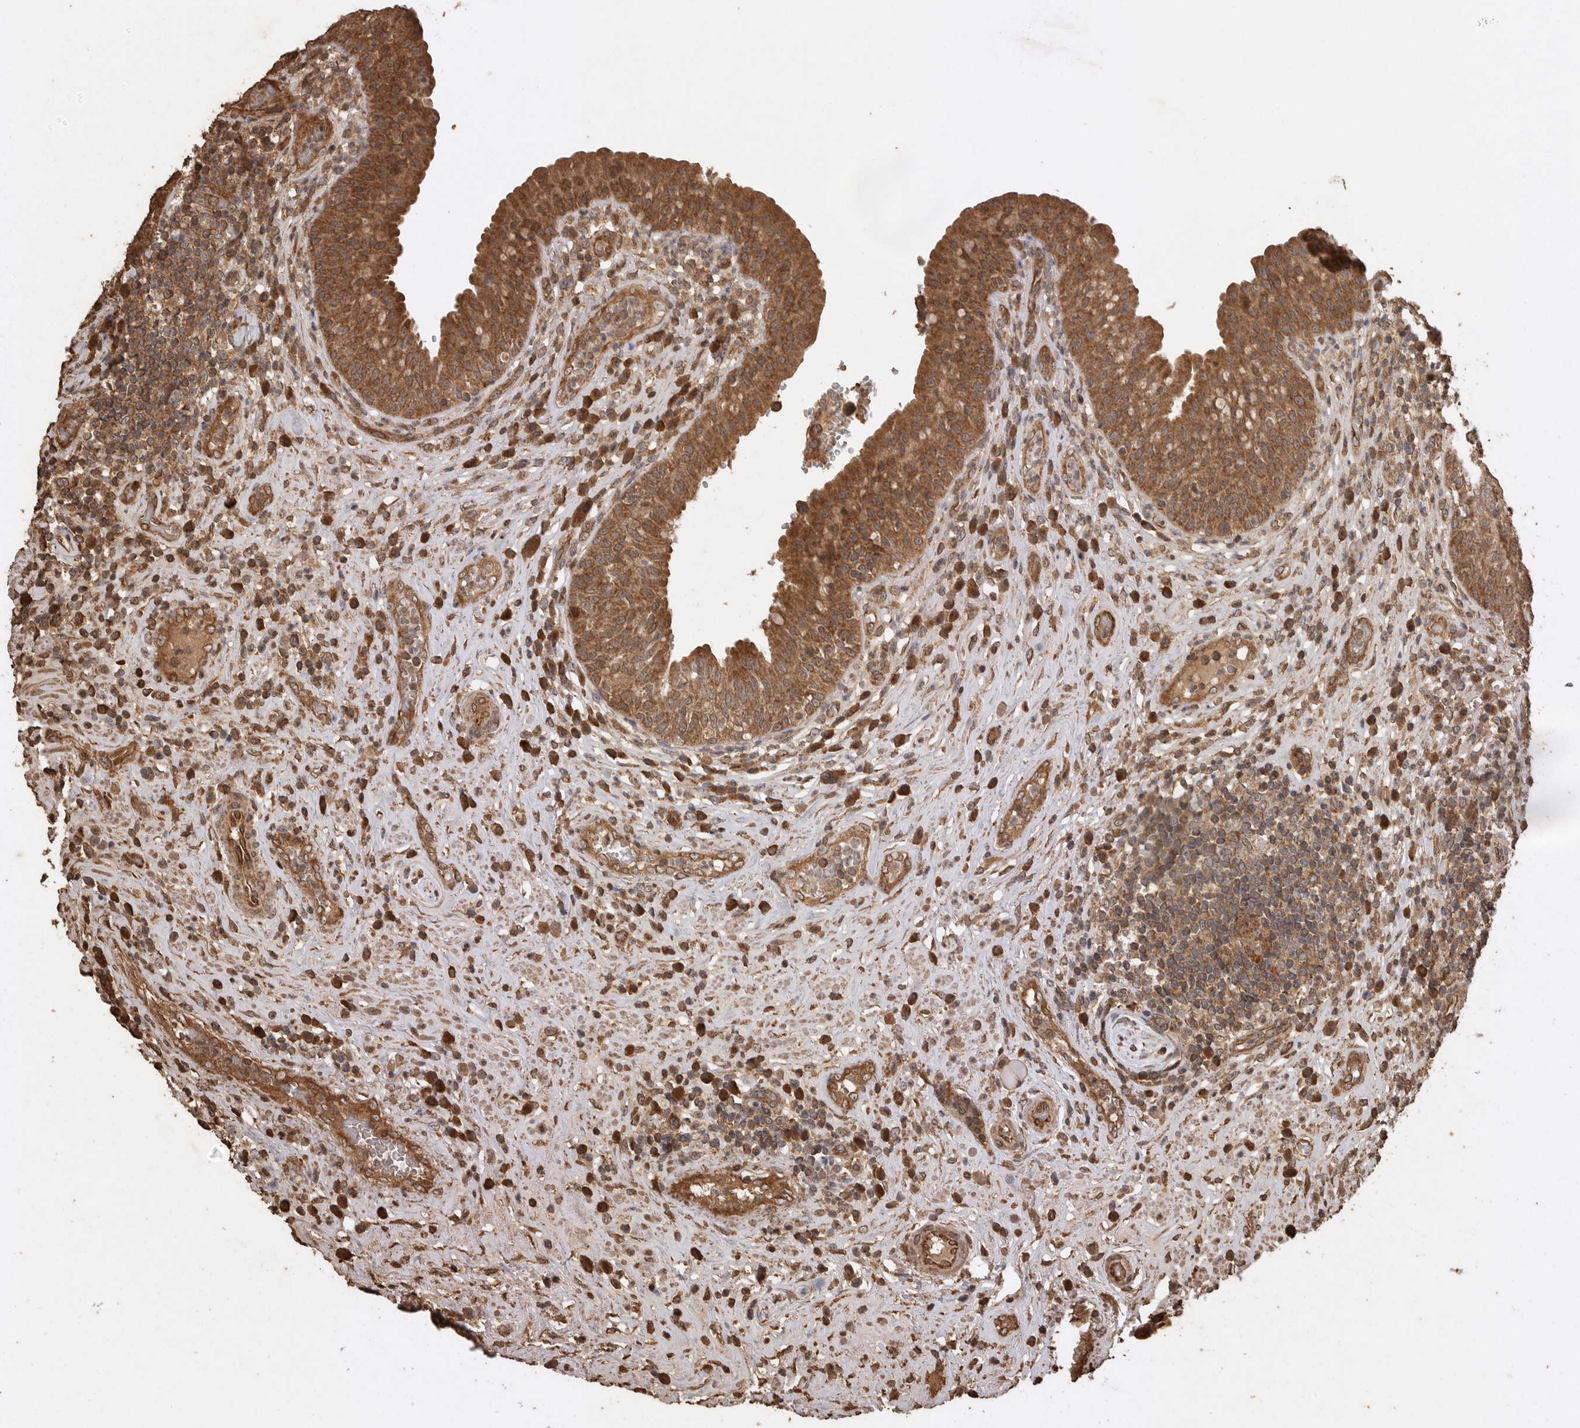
{"staining": {"intensity": "strong", "quantity": ">75%", "location": "cytoplasmic/membranous"}, "tissue": "urinary bladder", "cell_type": "Urothelial cells", "image_type": "normal", "snomed": [{"axis": "morphology", "description": "Normal tissue, NOS"}, {"axis": "topography", "description": "Urinary bladder"}], "caption": "Immunohistochemistry histopathology image of benign human urinary bladder stained for a protein (brown), which reveals high levels of strong cytoplasmic/membranous staining in approximately >75% of urothelial cells.", "gene": "PINK1", "patient": {"sex": "female", "age": 62}}